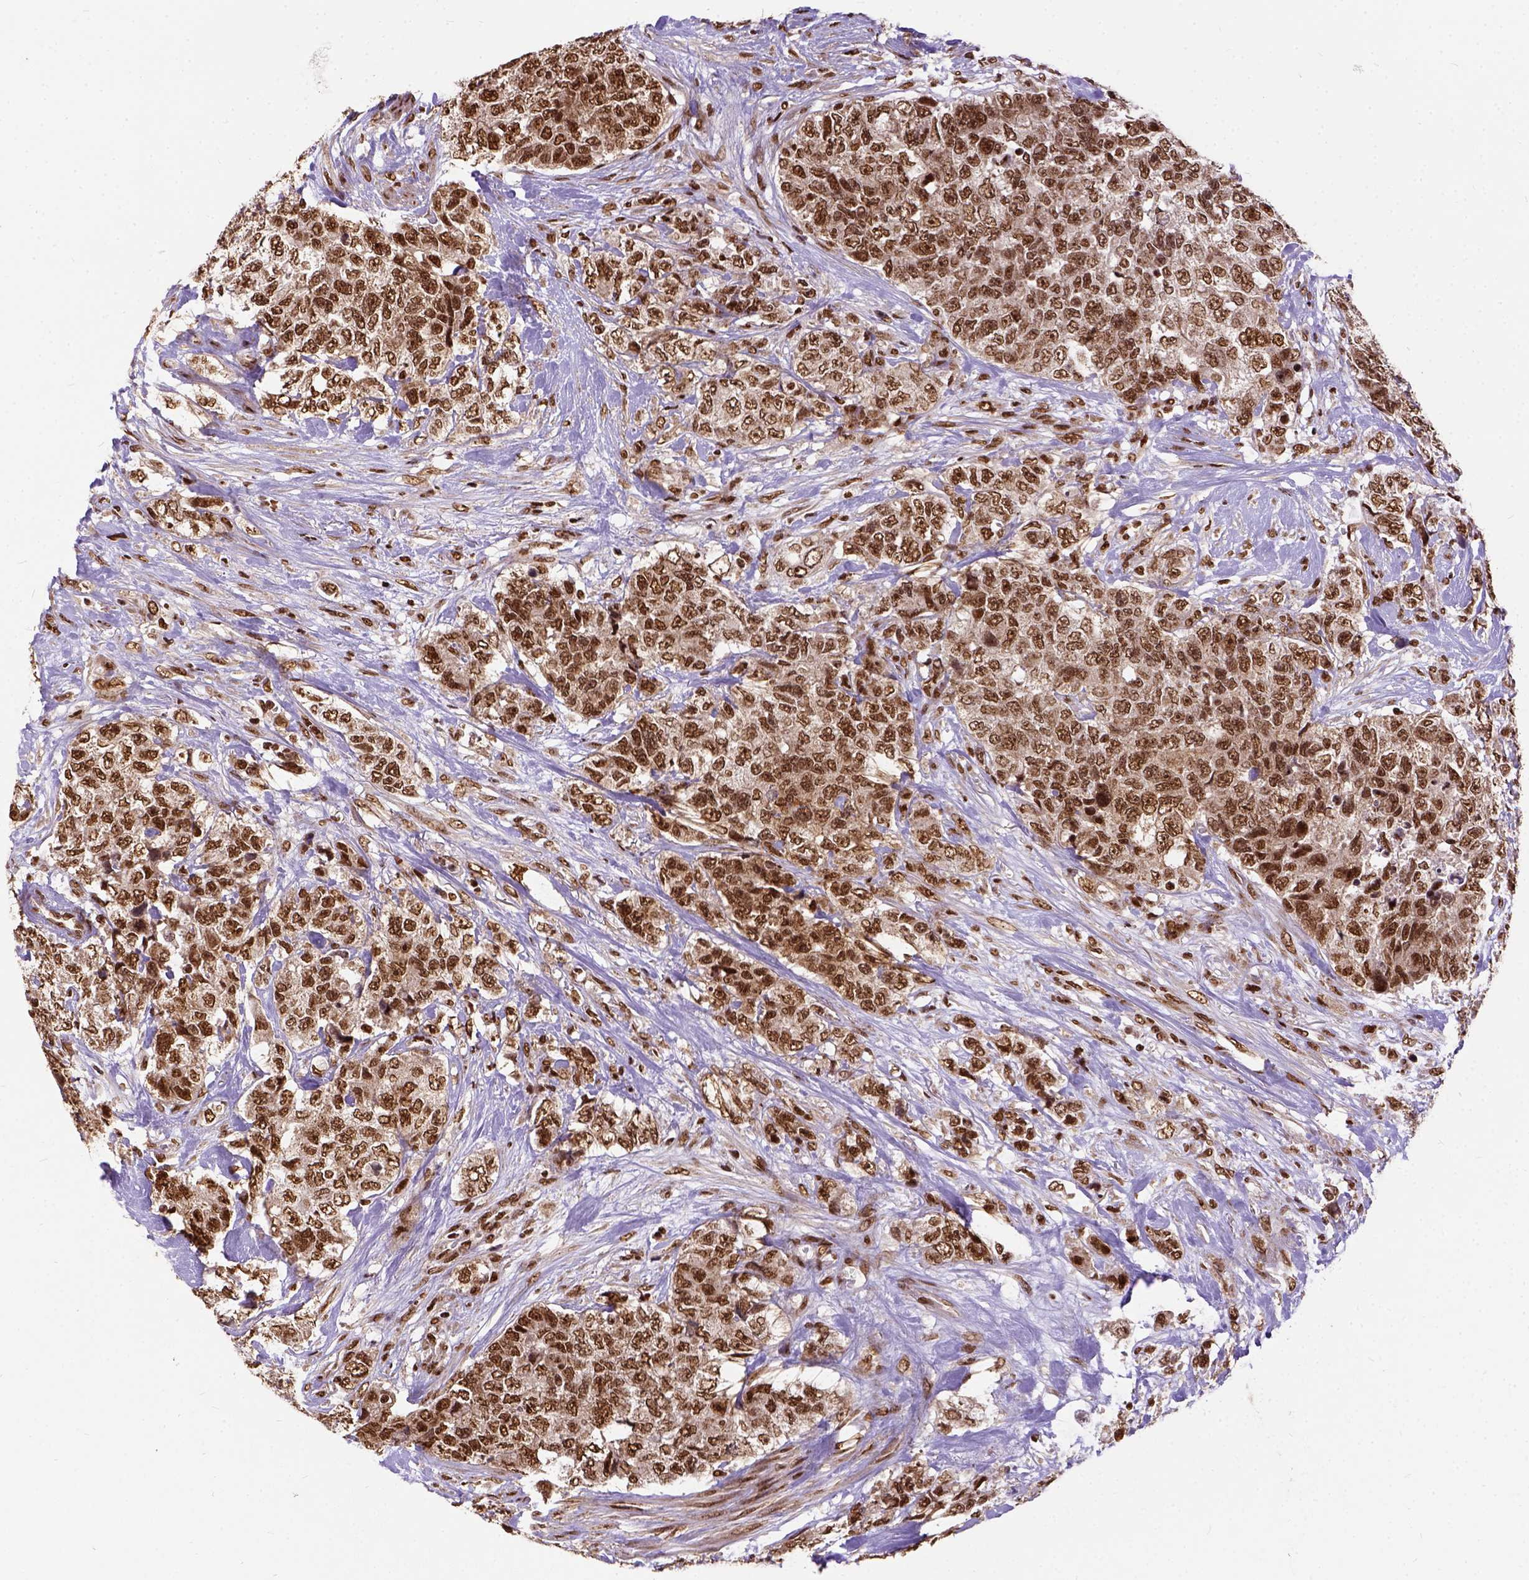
{"staining": {"intensity": "moderate", "quantity": ">75%", "location": "nuclear"}, "tissue": "urothelial cancer", "cell_type": "Tumor cells", "image_type": "cancer", "snomed": [{"axis": "morphology", "description": "Urothelial carcinoma, High grade"}, {"axis": "topography", "description": "Urinary bladder"}], "caption": "Urothelial carcinoma (high-grade) stained with IHC exhibits moderate nuclear positivity in about >75% of tumor cells.", "gene": "NACC1", "patient": {"sex": "female", "age": 78}}